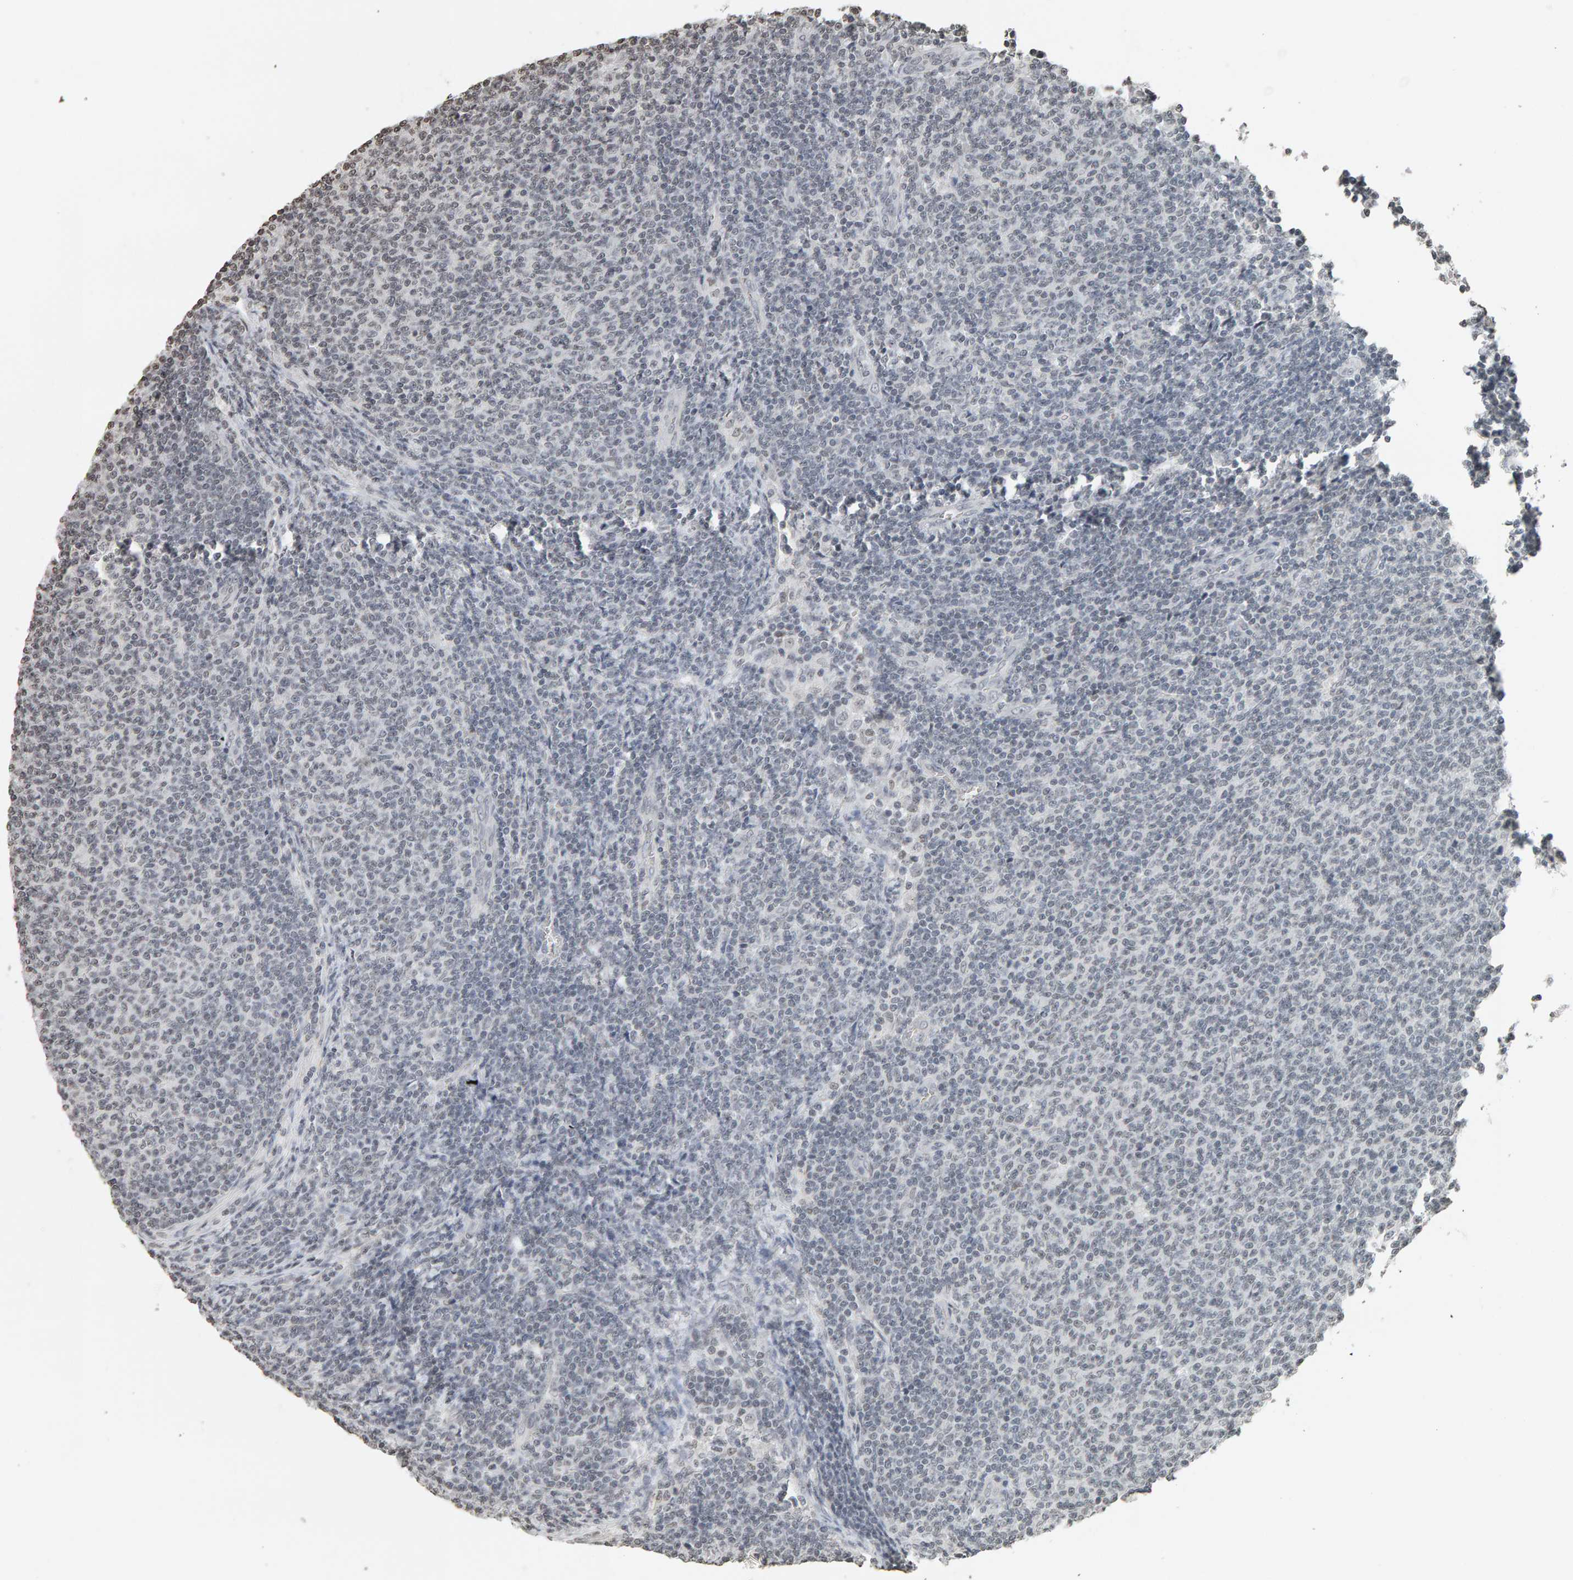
{"staining": {"intensity": "negative", "quantity": "none", "location": "none"}, "tissue": "lymphoma", "cell_type": "Tumor cells", "image_type": "cancer", "snomed": [{"axis": "morphology", "description": "Malignant lymphoma, non-Hodgkin's type, Low grade"}, {"axis": "topography", "description": "Lymph node"}], "caption": "This is a histopathology image of immunohistochemistry (IHC) staining of lymphoma, which shows no positivity in tumor cells. Nuclei are stained in blue.", "gene": "AFF4", "patient": {"sex": "male", "age": 66}}